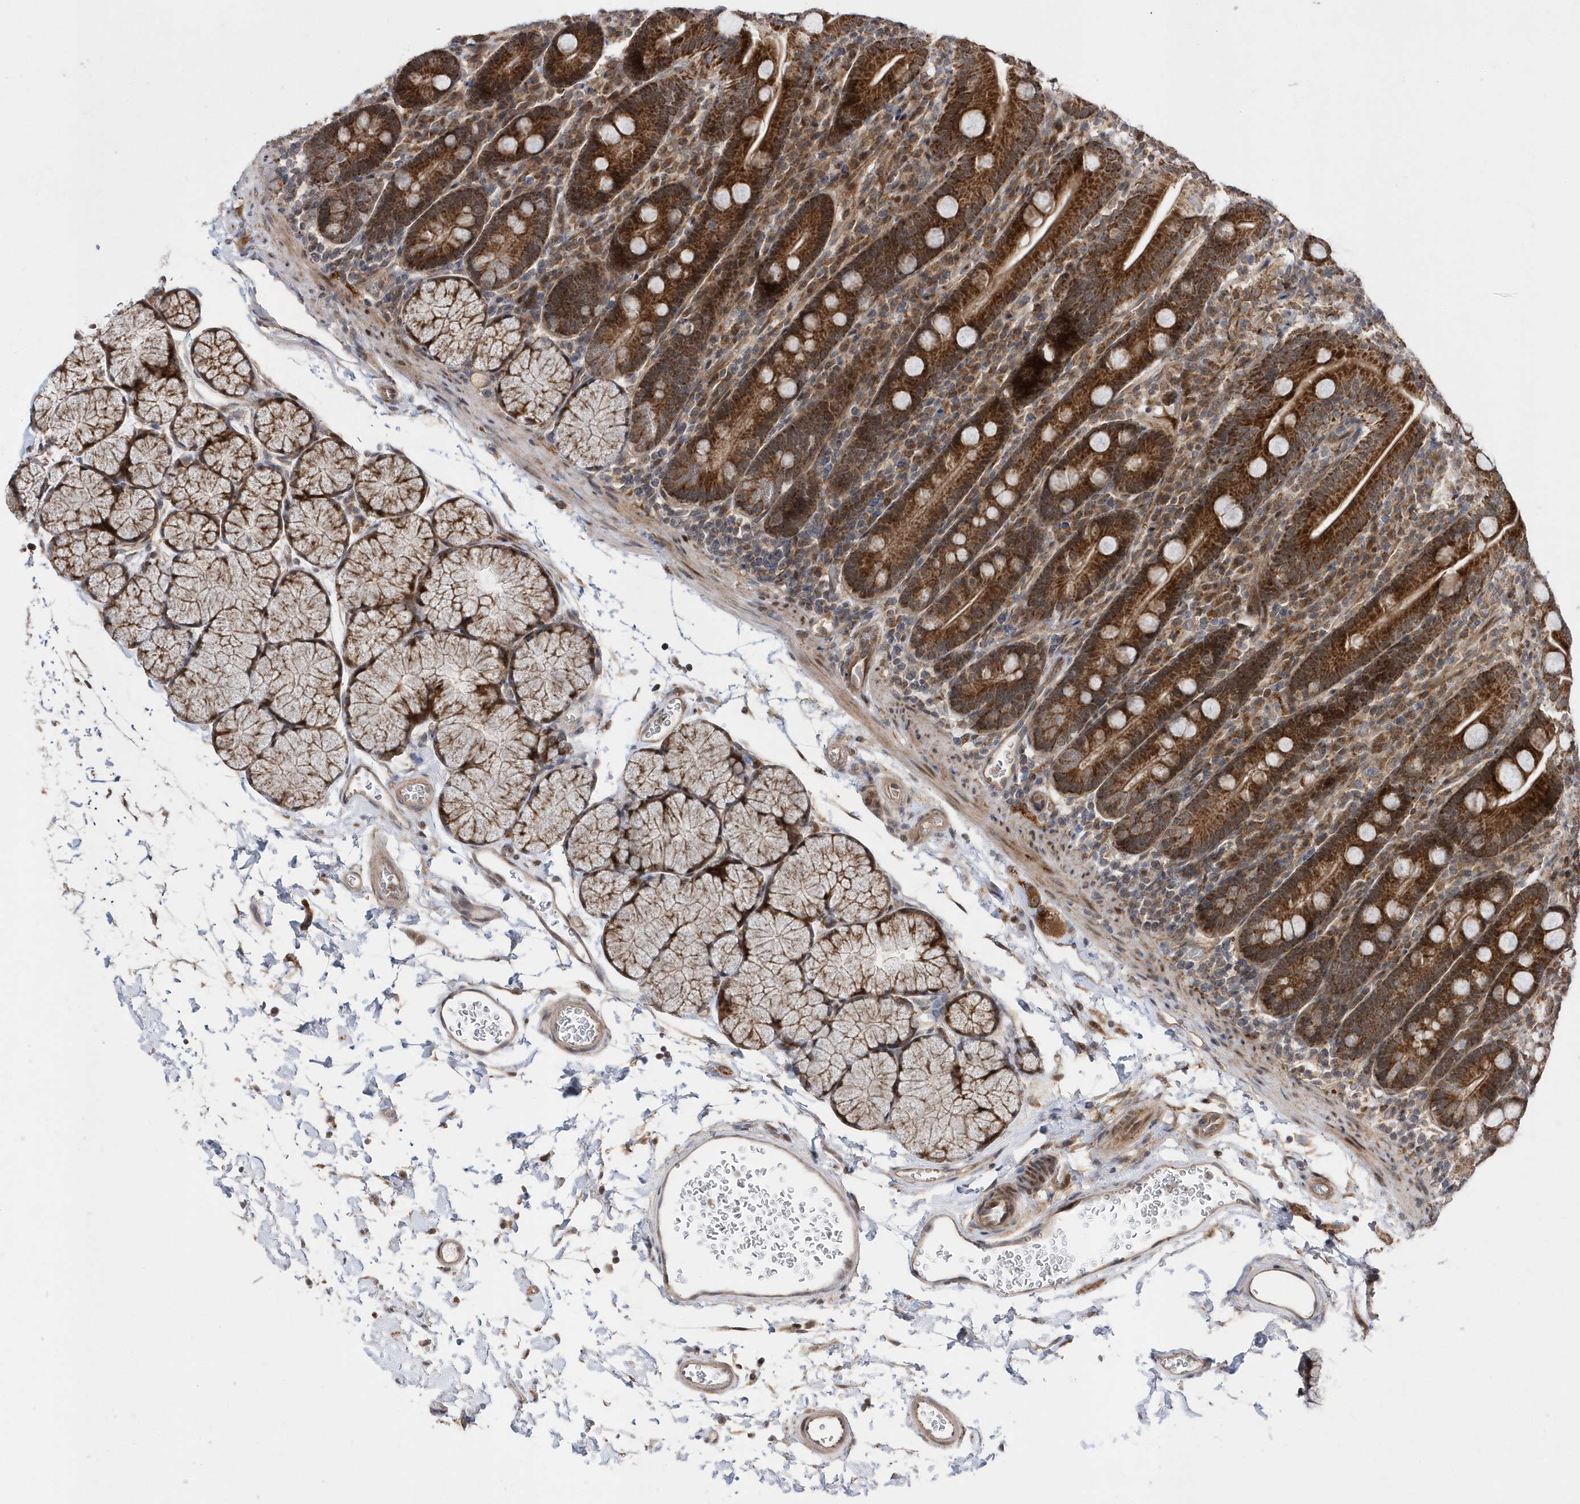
{"staining": {"intensity": "strong", "quantity": ">75%", "location": "cytoplasmic/membranous"}, "tissue": "duodenum", "cell_type": "Glandular cells", "image_type": "normal", "snomed": [{"axis": "morphology", "description": "Normal tissue, NOS"}, {"axis": "topography", "description": "Duodenum"}], "caption": "Glandular cells show high levels of strong cytoplasmic/membranous staining in approximately >75% of cells in normal human duodenum. The staining was performed using DAB (3,3'-diaminobenzidine) to visualize the protein expression in brown, while the nuclei were stained in blue with hematoxylin (Magnification: 20x).", "gene": "DALRD3", "patient": {"sex": "male", "age": 35}}